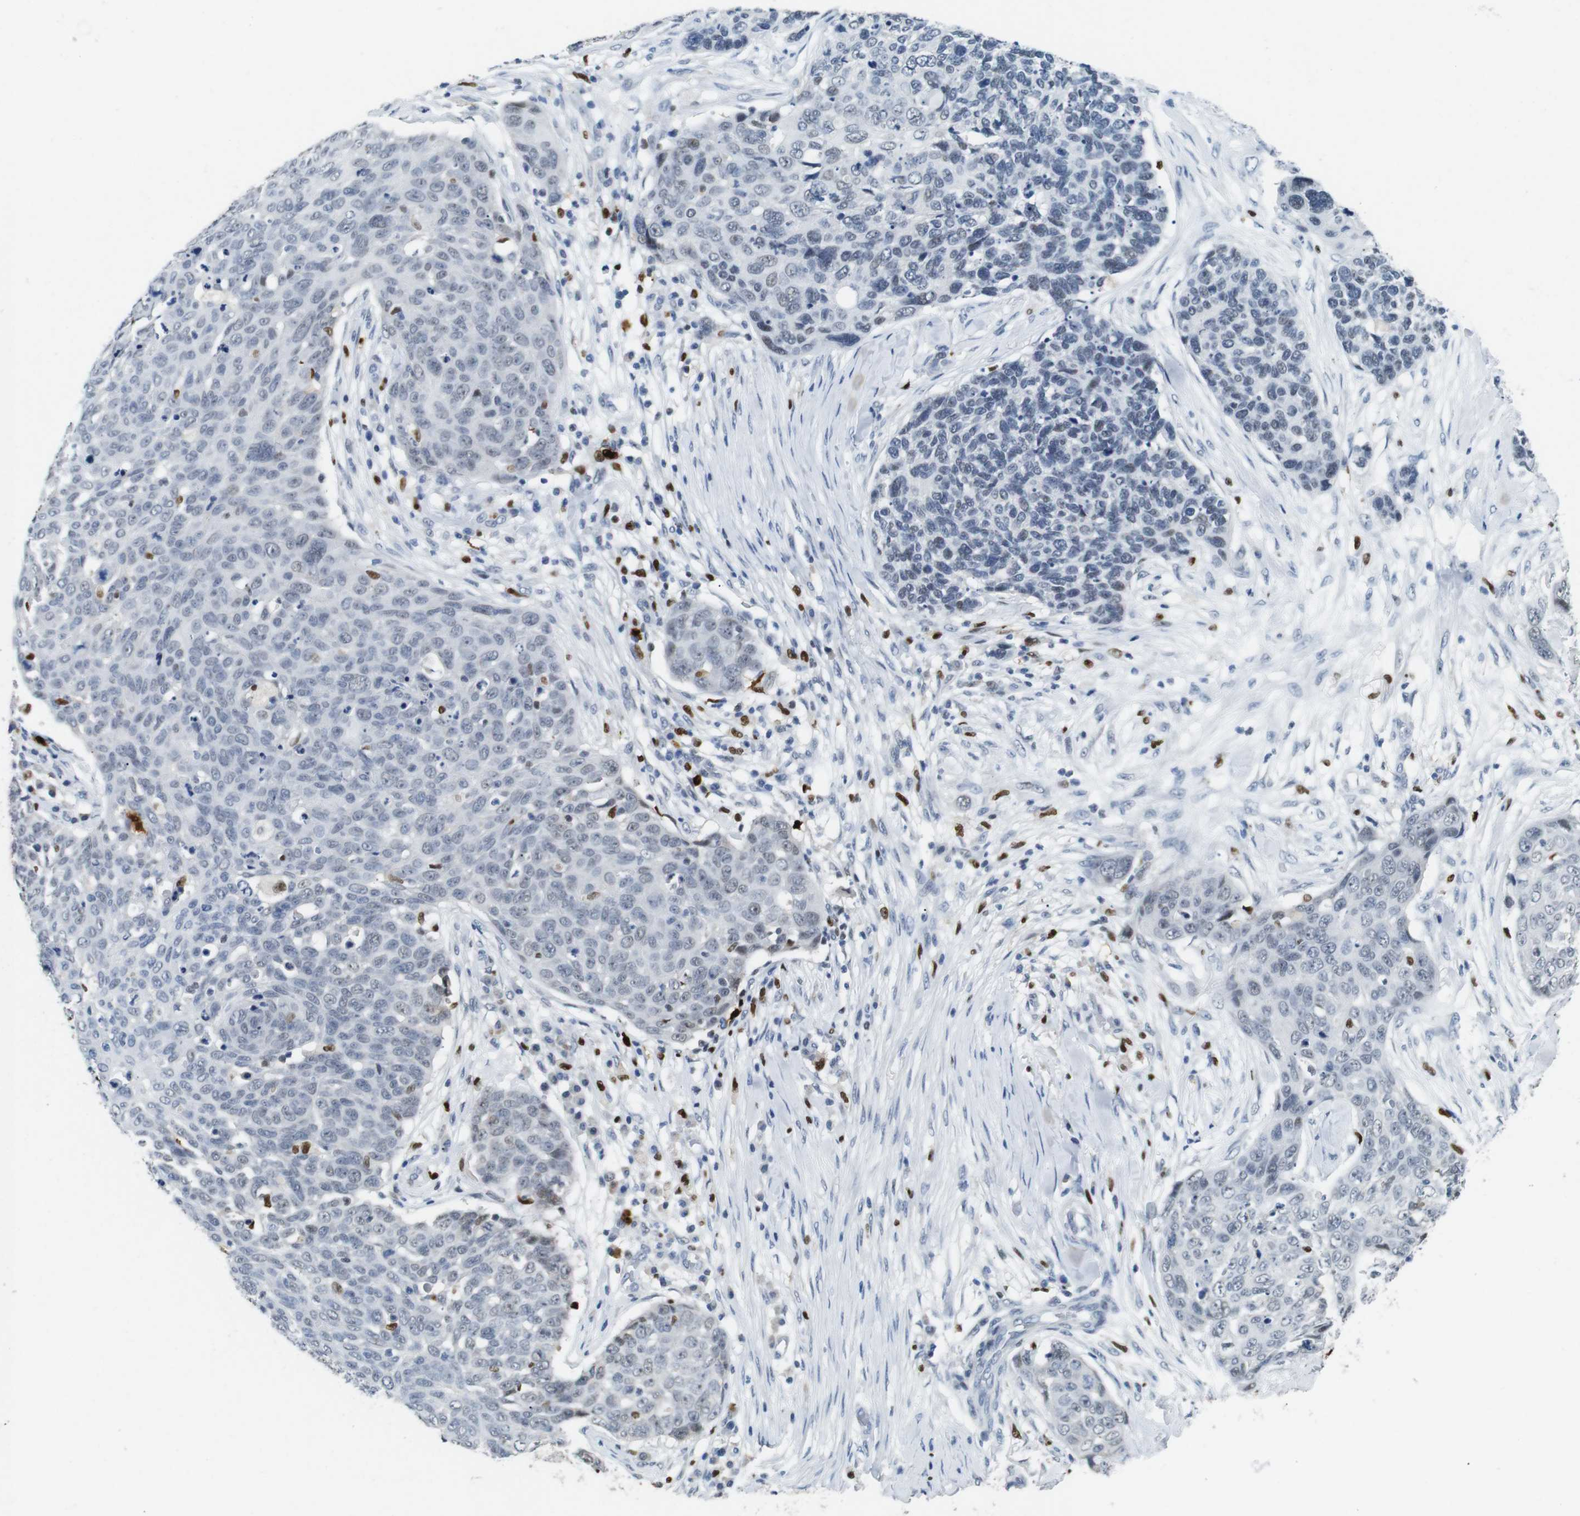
{"staining": {"intensity": "negative", "quantity": "none", "location": "none"}, "tissue": "skin cancer", "cell_type": "Tumor cells", "image_type": "cancer", "snomed": [{"axis": "morphology", "description": "Squamous cell carcinoma in situ, NOS"}, {"axis": "morphology", "description": "Squamous cell carcinoma, NOS"}, {"axis": "topography", "description": "Skin"}], "caption": "Tumor cells are negative for protein expression in human skin squamous cell carcinoma.", "gene": "IRF8", "patient": {"sex": "male", "age": 93}}